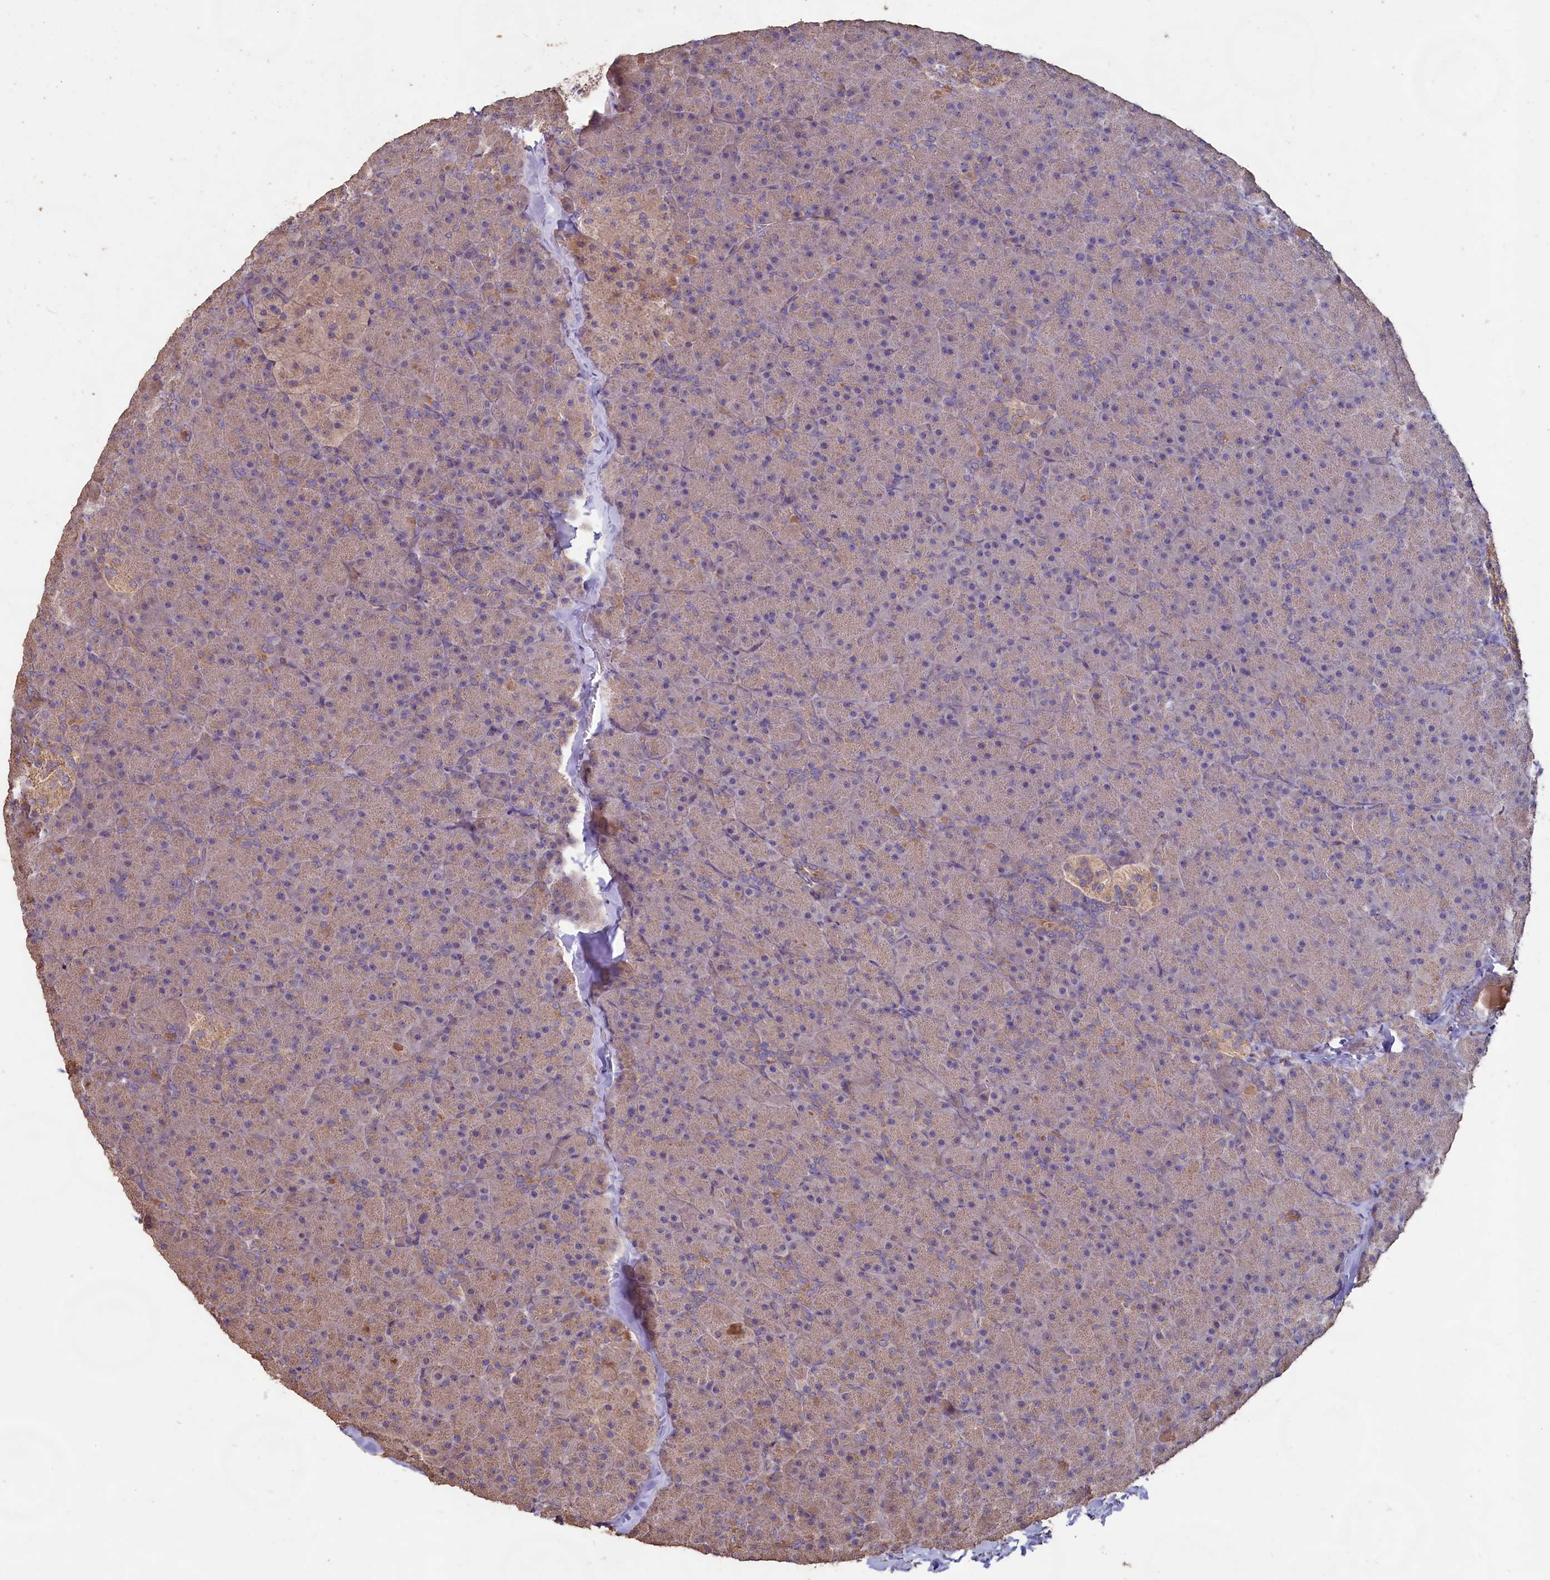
{"staining": {"intensity": "moderate", "quantity": "25%-75%", "location": "cytoplasmic/membranous"}, "tissue": "pancreas", "cell_type": "Exocrine glandular cells", "image_type": "normal", "snomed": [{"axis": "morphology", "description": "Normal tissue, NOS"}, {"axis": "topography", "description": "Pancreas"}], "caption": "Protein positivity by immunohistochemistry exhibits moderate cytoplasmic/membranous positivity in approximately 25%-75% of exocrine glandular cells in benign pancreas.", "gene": "FUNDC1", "patient": {"sex": "male", "age": 36}}